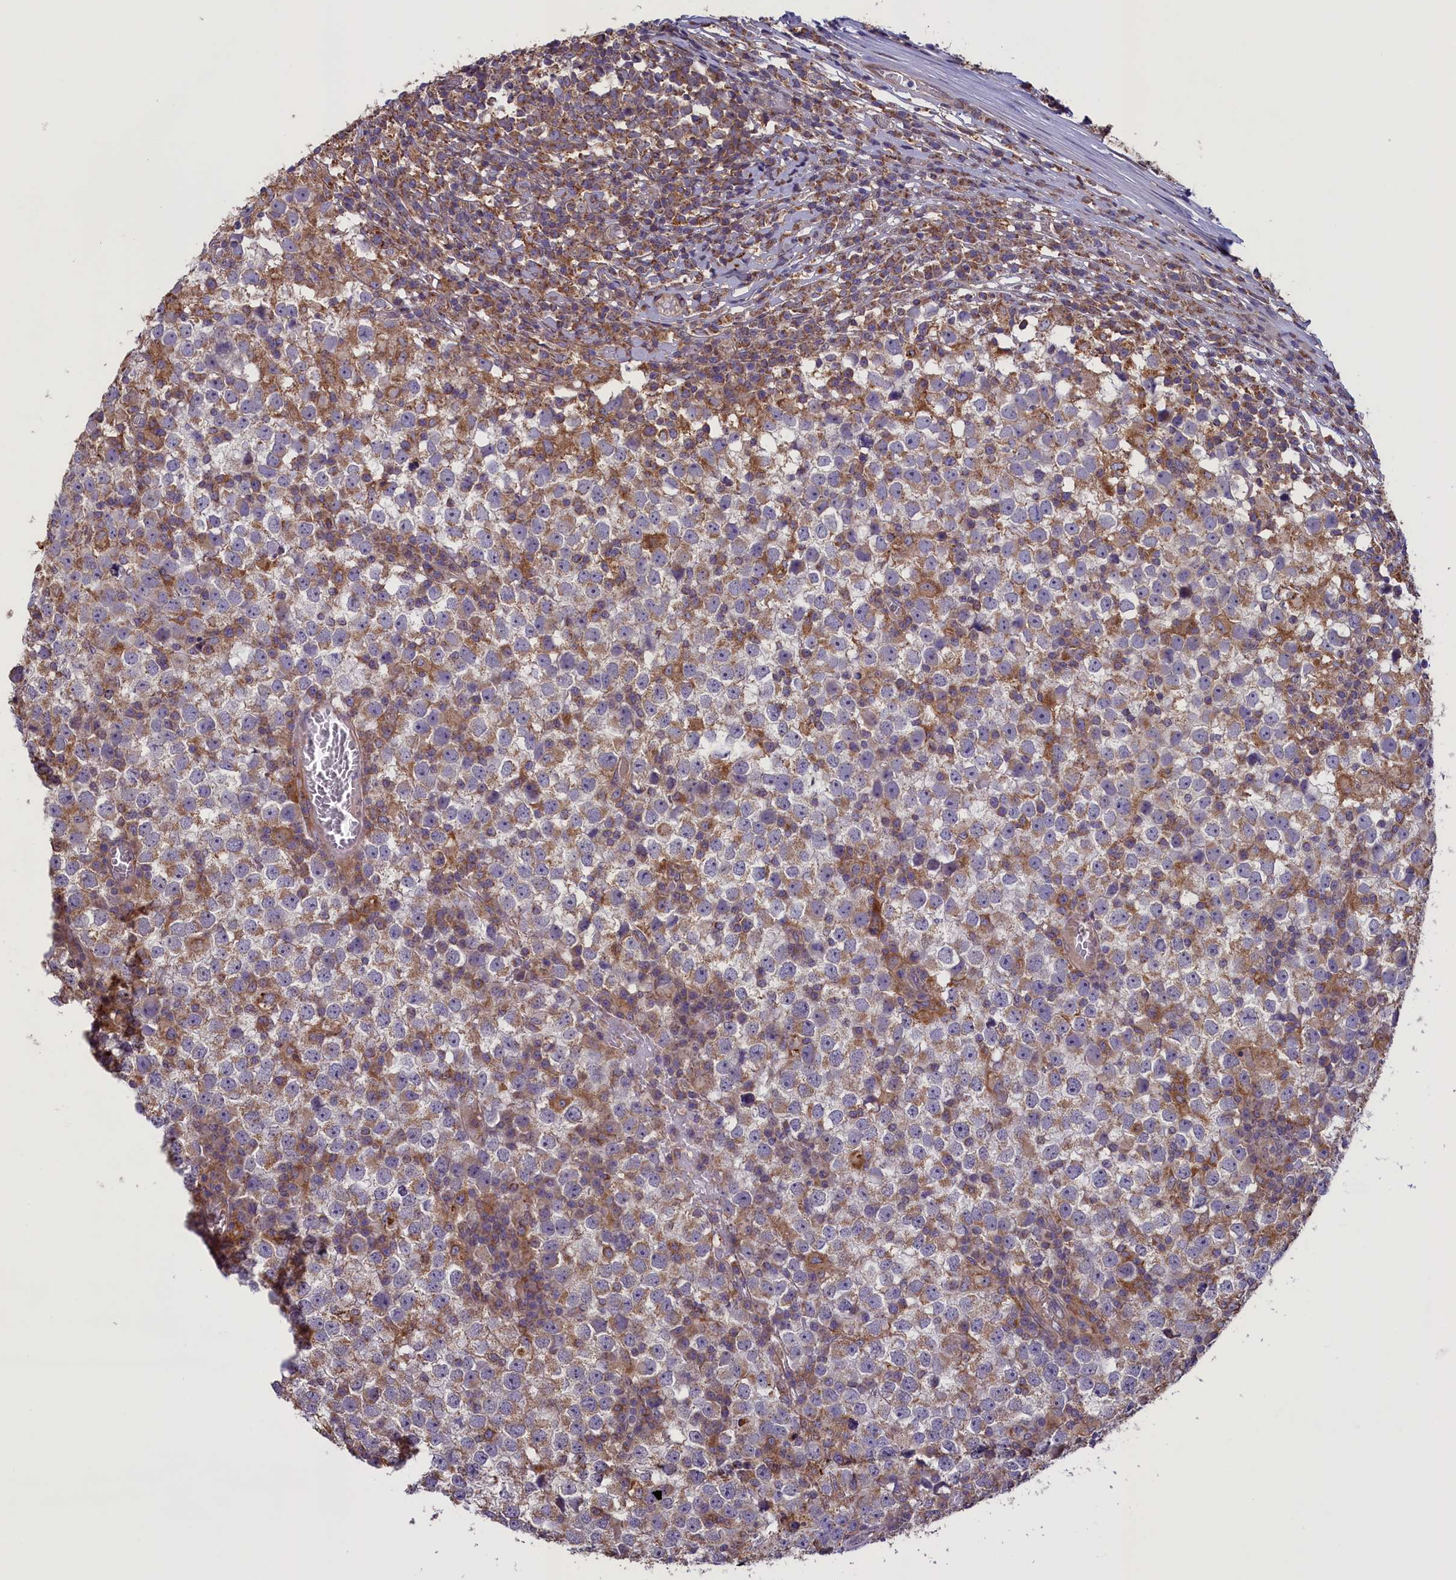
{"staining": {"intensity": "moderate", "quantity": "25%-75%", "location": "cytoplasmic/membranous"}, "tissue": "testis cancer", "cell_type": "Tumor cells", "image_type": "cancer", "snomed": [{"axis": "morphology", "description": "Seminoma, NOS"}, {"axis": "topography", "description": "Testis"}], "caption": "Testis cancer (seminoma) stained for a protein shows moderate cytoplasmic/membranous positivity in tumor cells. (Brightfield microscopy of DAB IHC at high magnification).", "gene": "ACAD8", "patient": {"sex": "male", "age": 65}}